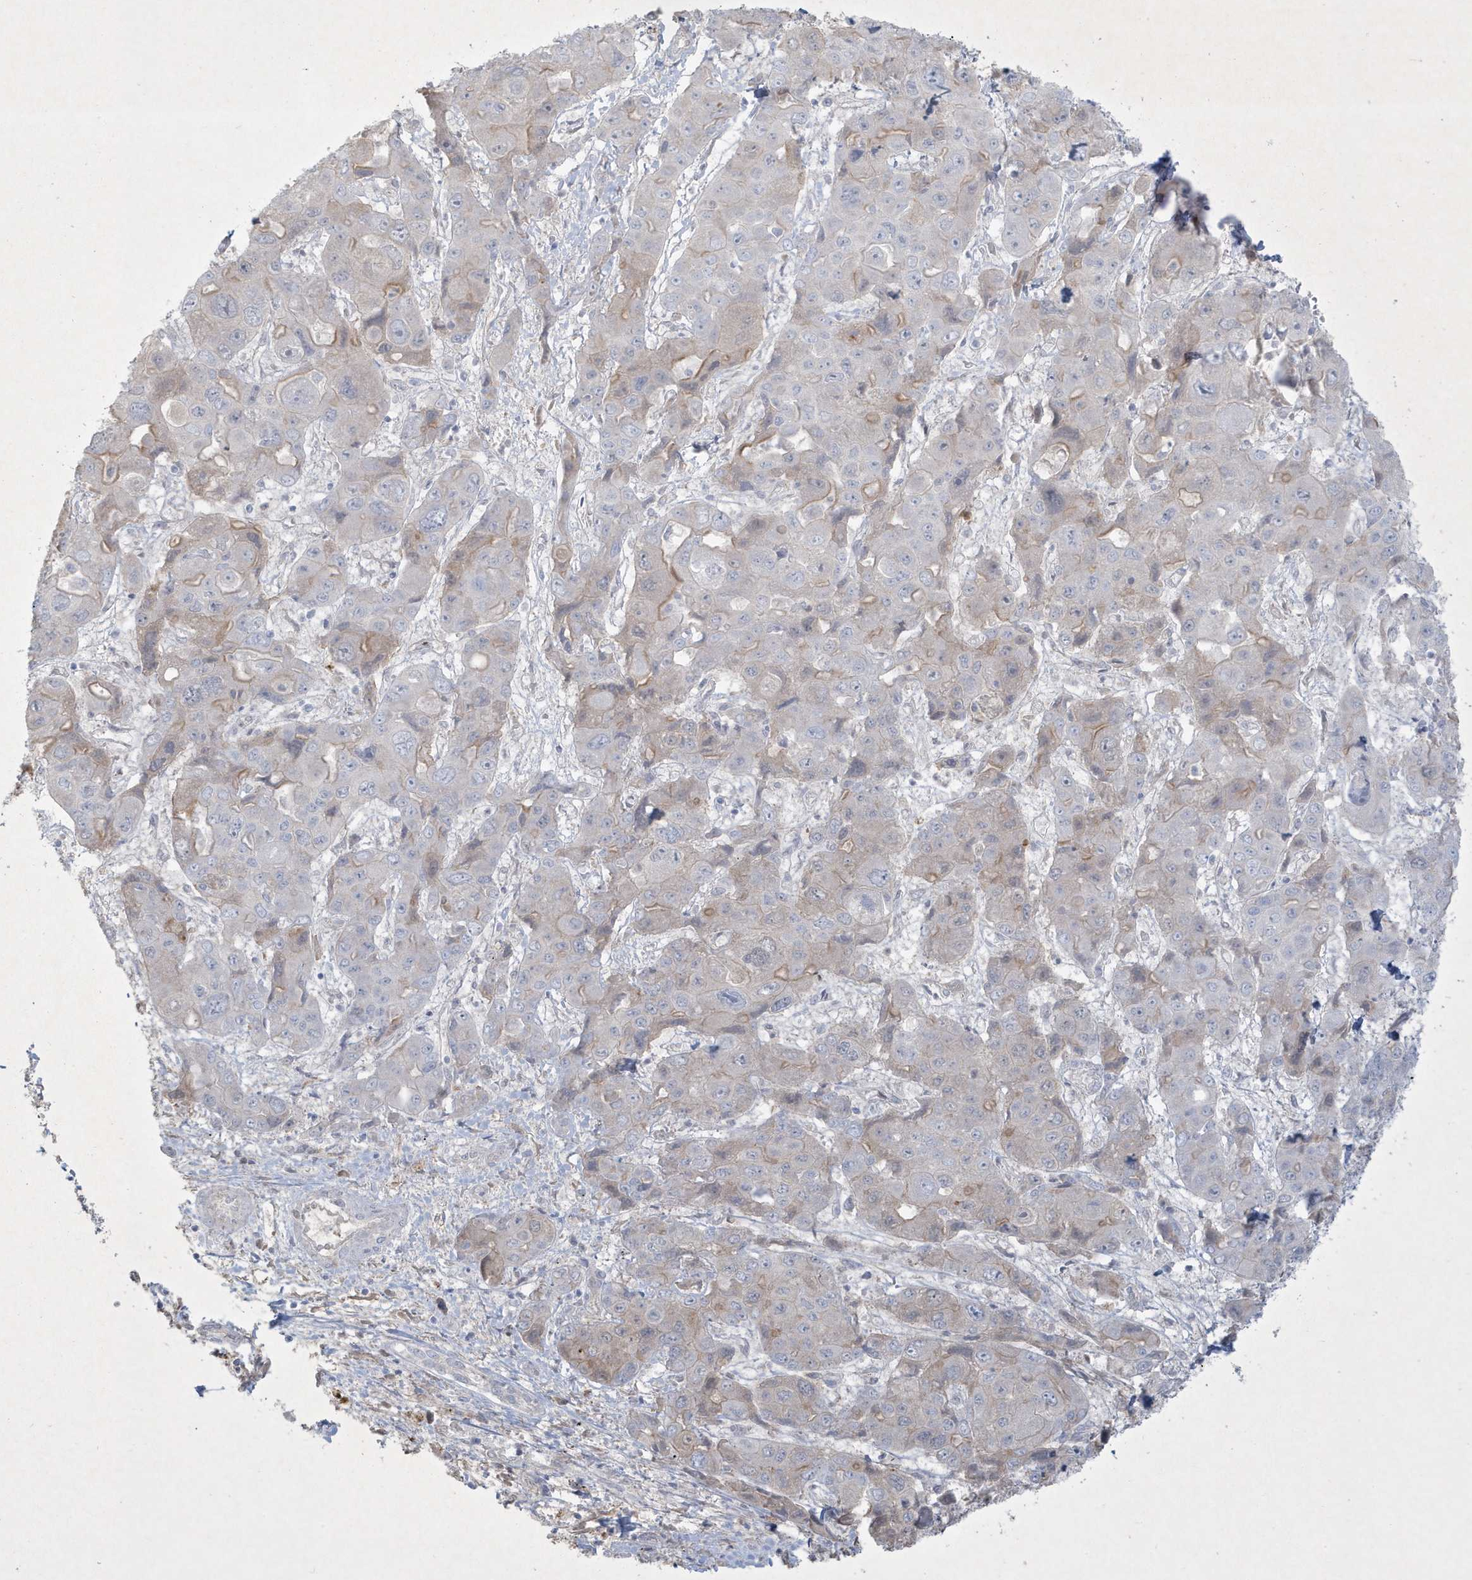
{"staining": {"intensity": "weak", "quantity": "<25%", "location": "cytoplasmic/membranous"}, "tissue": "liver cancer", "cell_type": "Tumor cells", "image_type": "cancer", "snomed": [{"axis": "morphology", "description": "Cholangiocarcinoma"}, {"axis": "topography", "description": "Liver"}], "caption": "IHC photomicrograph of neoplastic tissue: human cholangiocarcinoma (liver) stained with DAB (3,3'-diaminobenzidine) reveals no significant protein positivity in tumor cells. The staining is performed using DAB (3,3'-diaminobenzidine) brown chromogen with nuclei counter-stained in using hematoxylin.", "gene": "CCDC24", "patient": {"sex": "male", "age": 67}}